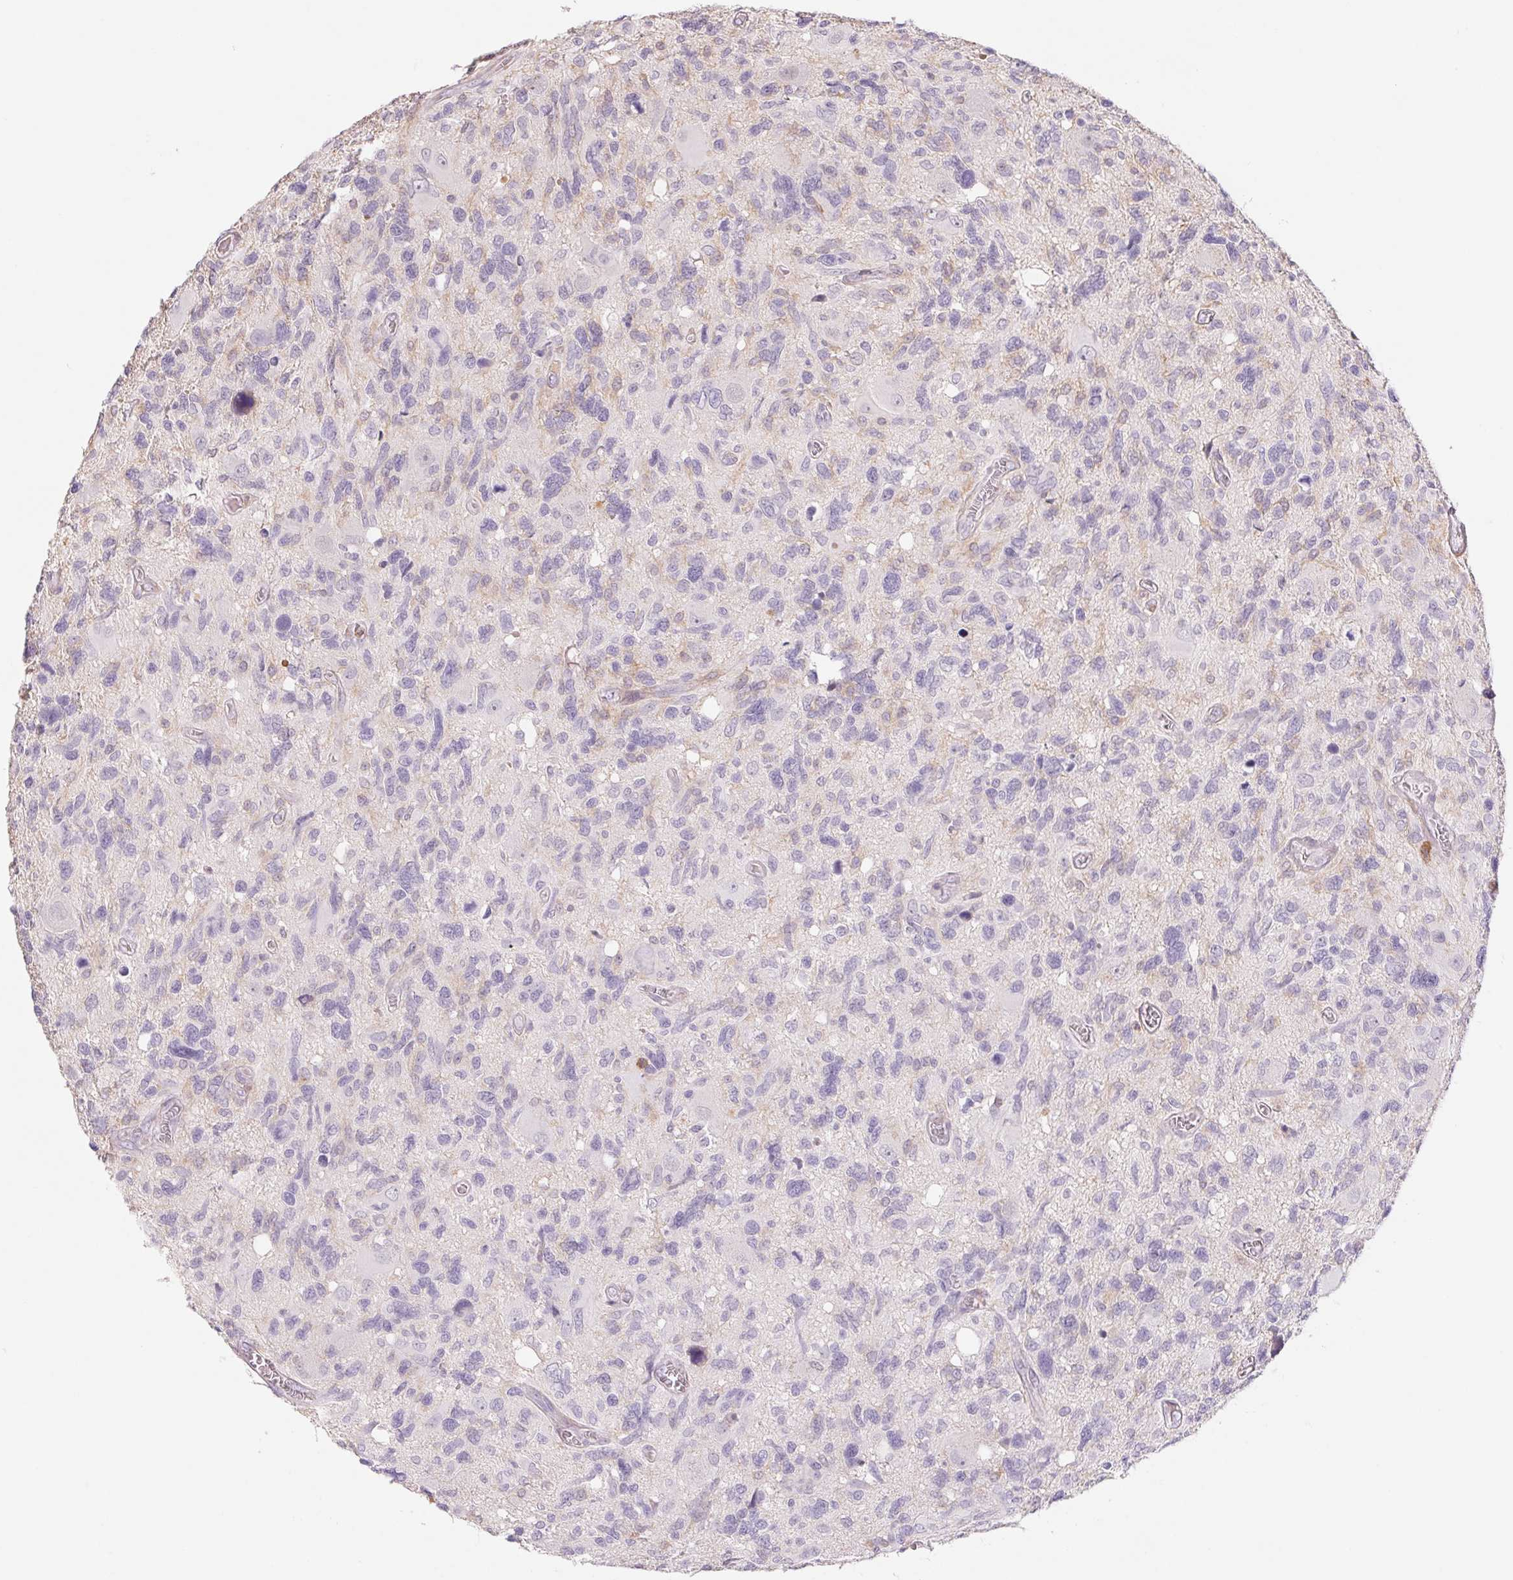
{"staining": {"intensity": "weak", "quantity": "<25%", "location": "cytoplasmic/membranous"}, "tissue": "glioma", "cell_type": "Tumor cells", "image_type": "cancer", "snomed": [{"axis": "morphology", "description": "Glioma, malignant, High grade"}, {"axis": "topography", "description": "Brain"}], "caption": "Histopathology image shows no protein positivity in tumor cells of glioma tissue.", "gene": "KIF26A", "patient": {"sex": "male", "age": 49}}